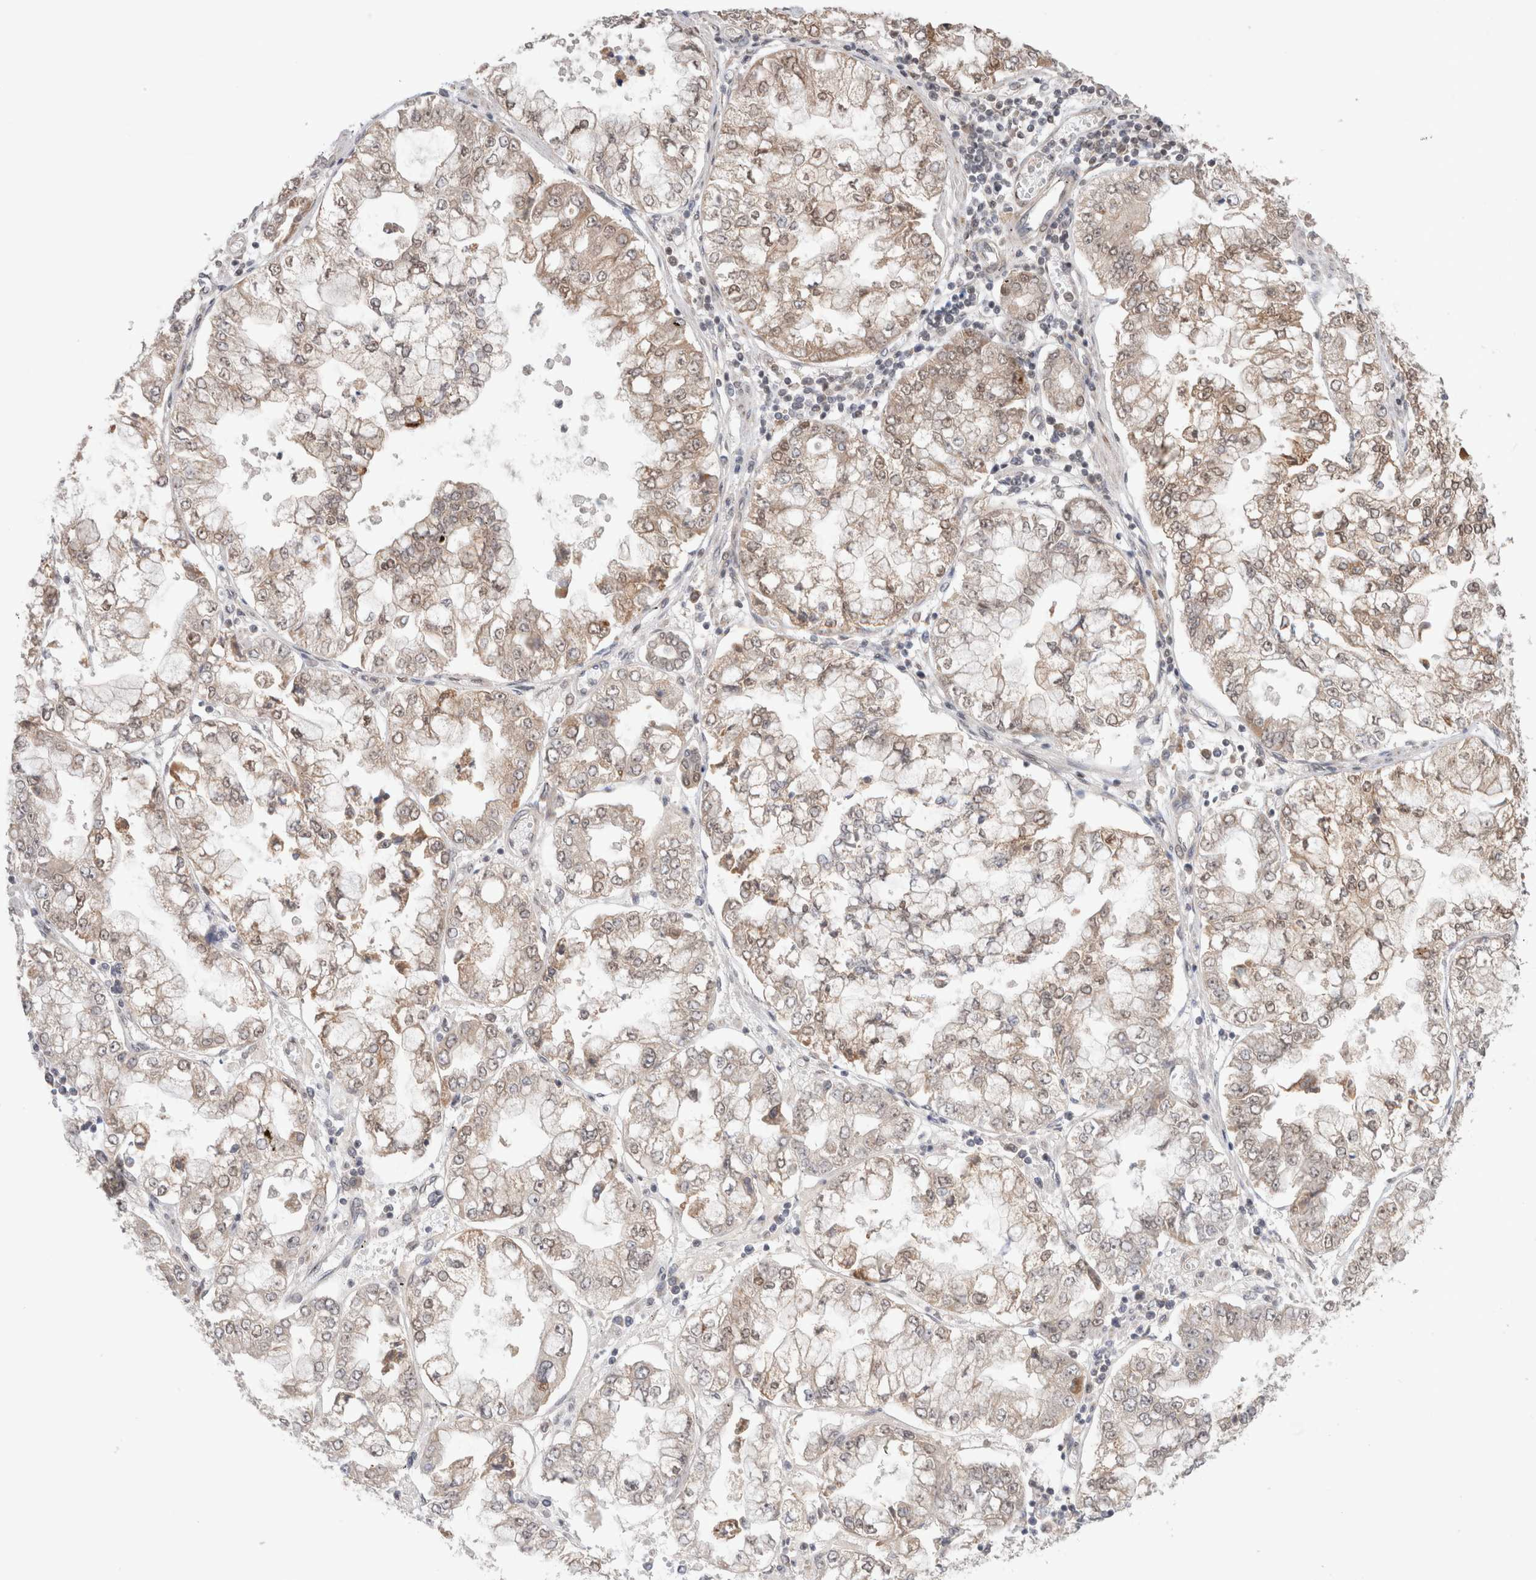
{"staining": {"intensity": "moderate", "quantity": ">75%", "location": "cytoplasmic/membranous"}, "tissue": "stomach cancer", "cell_type": "Tumor cells", "image_type": "cancer", "snomed": [{"axis": "morphology", "description": "Adenocarcinoma, NOS"}, {"axis": "topography", "description": "Stomach"}], "caption": "A brown stain highlights moderate cytoplasmic/membranous positivity of a protein in adenocarcinoma (stomach) tumor cells.", "gene": "SYDE2", "patient": {"sex": "male", "age": 76}}